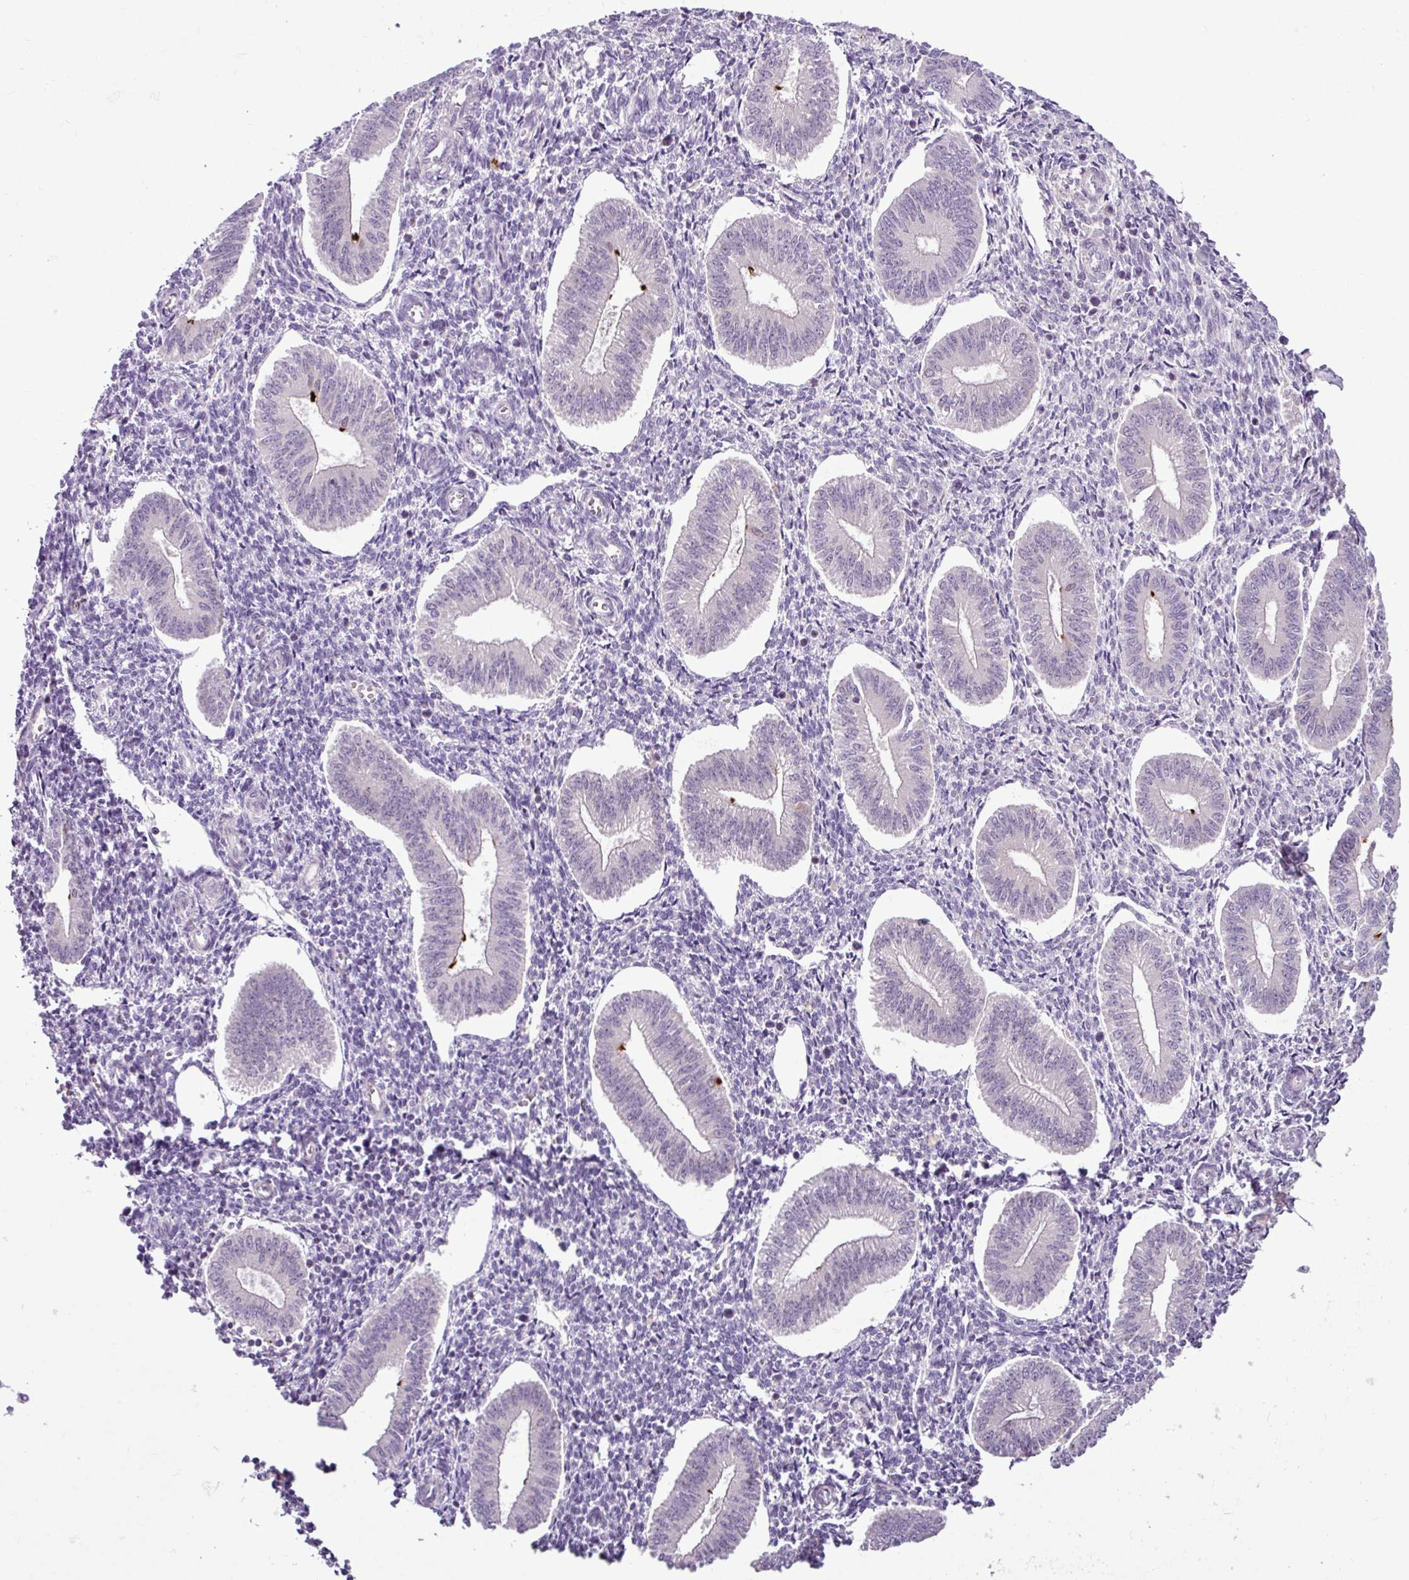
{"staining": {"intensity": "negative", "quantity": "none", "location": "none"}, "tissue": "endometrium", "cell_type": "Cells in endometrial stroma", "image_type": "normal", "snomed": [{"axis": "morphology", "description": "Normal tissue, NOS"}, {"axis": "topography", "description": "Endometrium"}], "caption": "Immunohistochemistry photomicrograph of unremarkable endometrium: human endometrium stained with DAB demonstrates no significant protein expression in cells in endometrial stroma. (Immunohistochemistry (ihc), brightfield microscopy, high magnification).", "gene": "DNAJB13", "patient": {"sex": "female", "age": 34}}